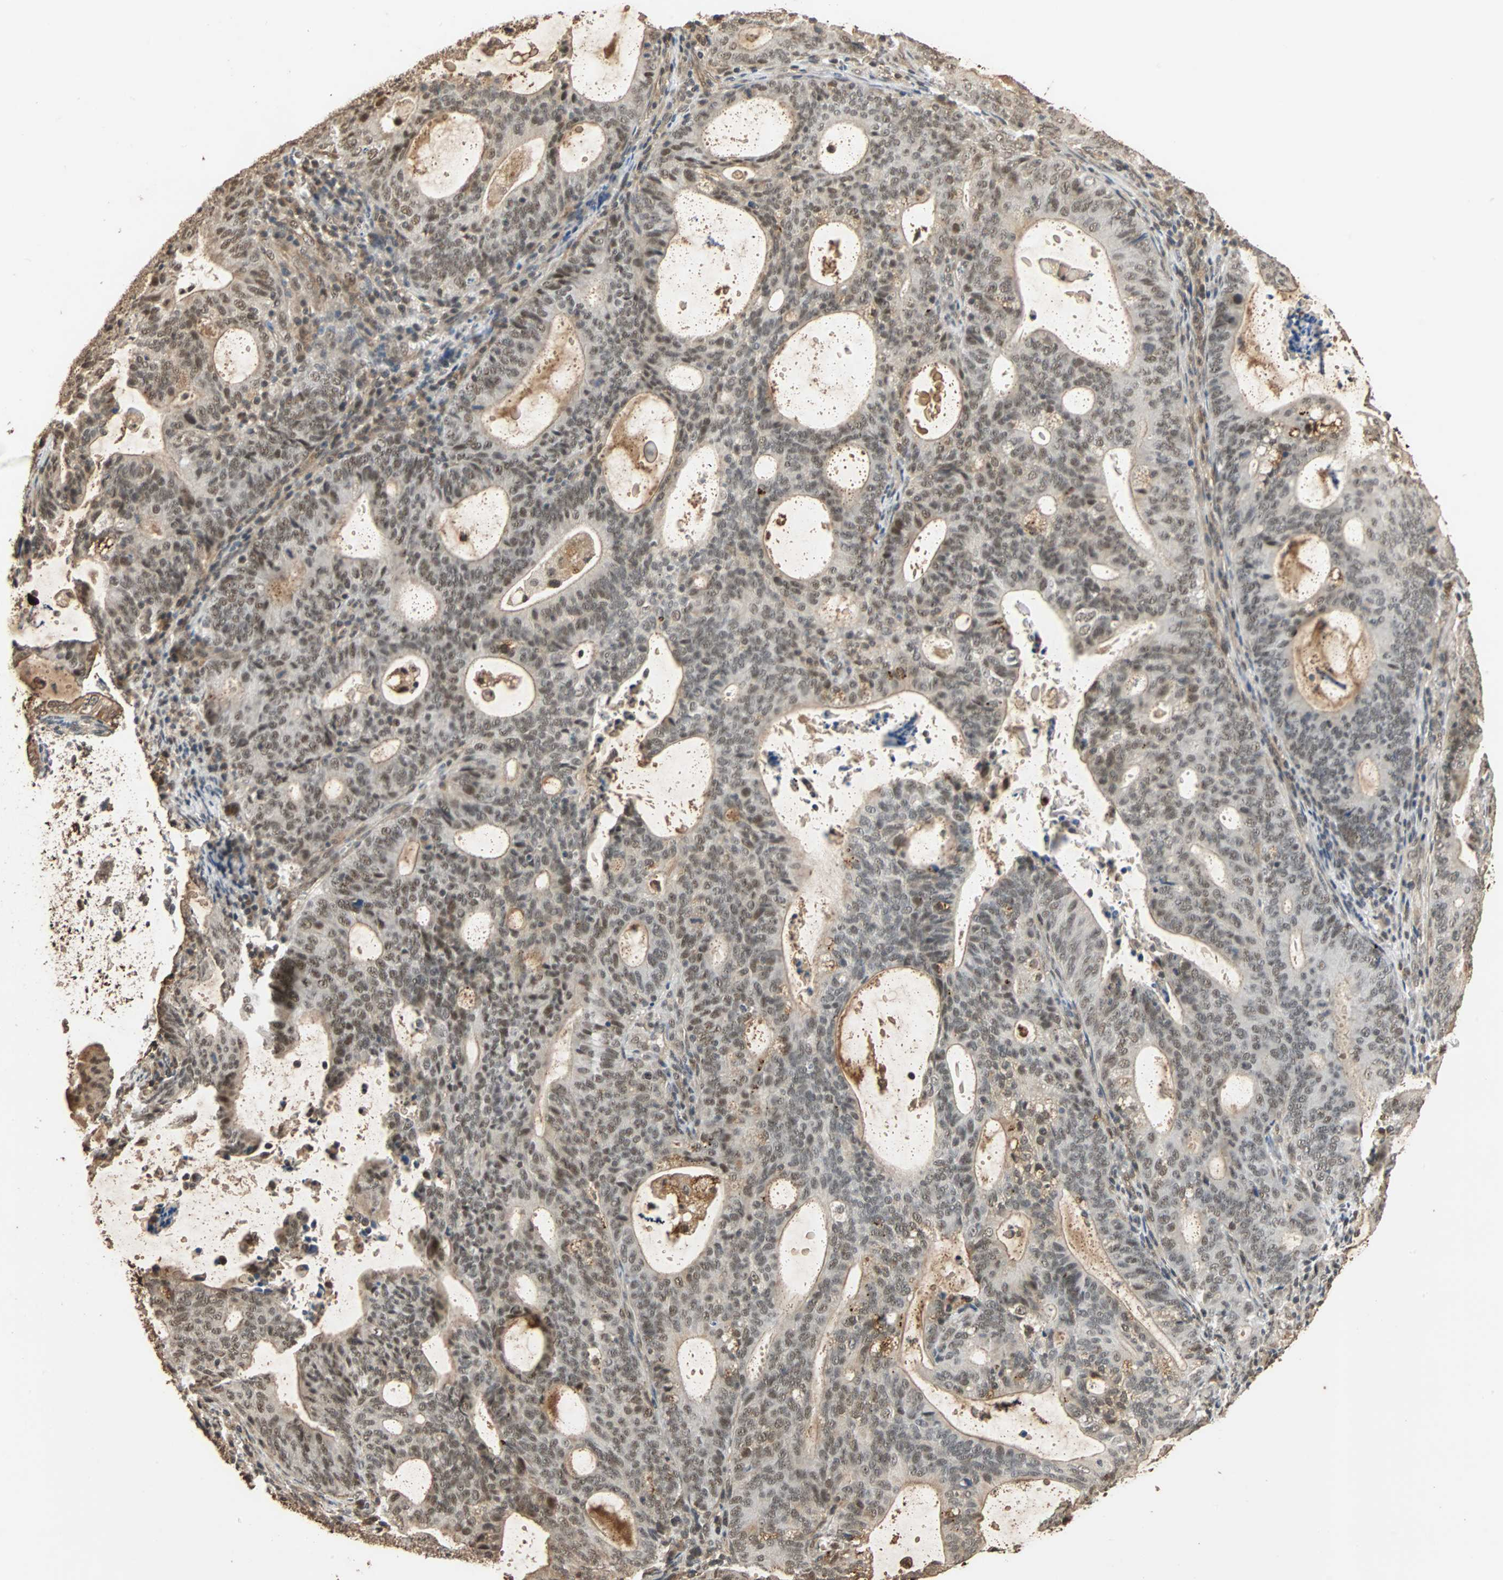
{"staining": {"intensity": "moderate", "quantity": ">75%", "location": "nuclear"}, "tissue": "endometrial cancer", "cell_type": "Tumor cells", "image_type": "cancer", "snomed": [{"axis": "morphology", "description": "Adenocarcinoma, NOS"}, {"axis": "topography", "description": "Uterus"}], "caption": "A medium amount of moderate nuclear staining is seen in approximately >75% of tumor cells in endometrial cancer tissue.", "gene": "CDC5L", "patient": {"sex": "female", "age": 83}}